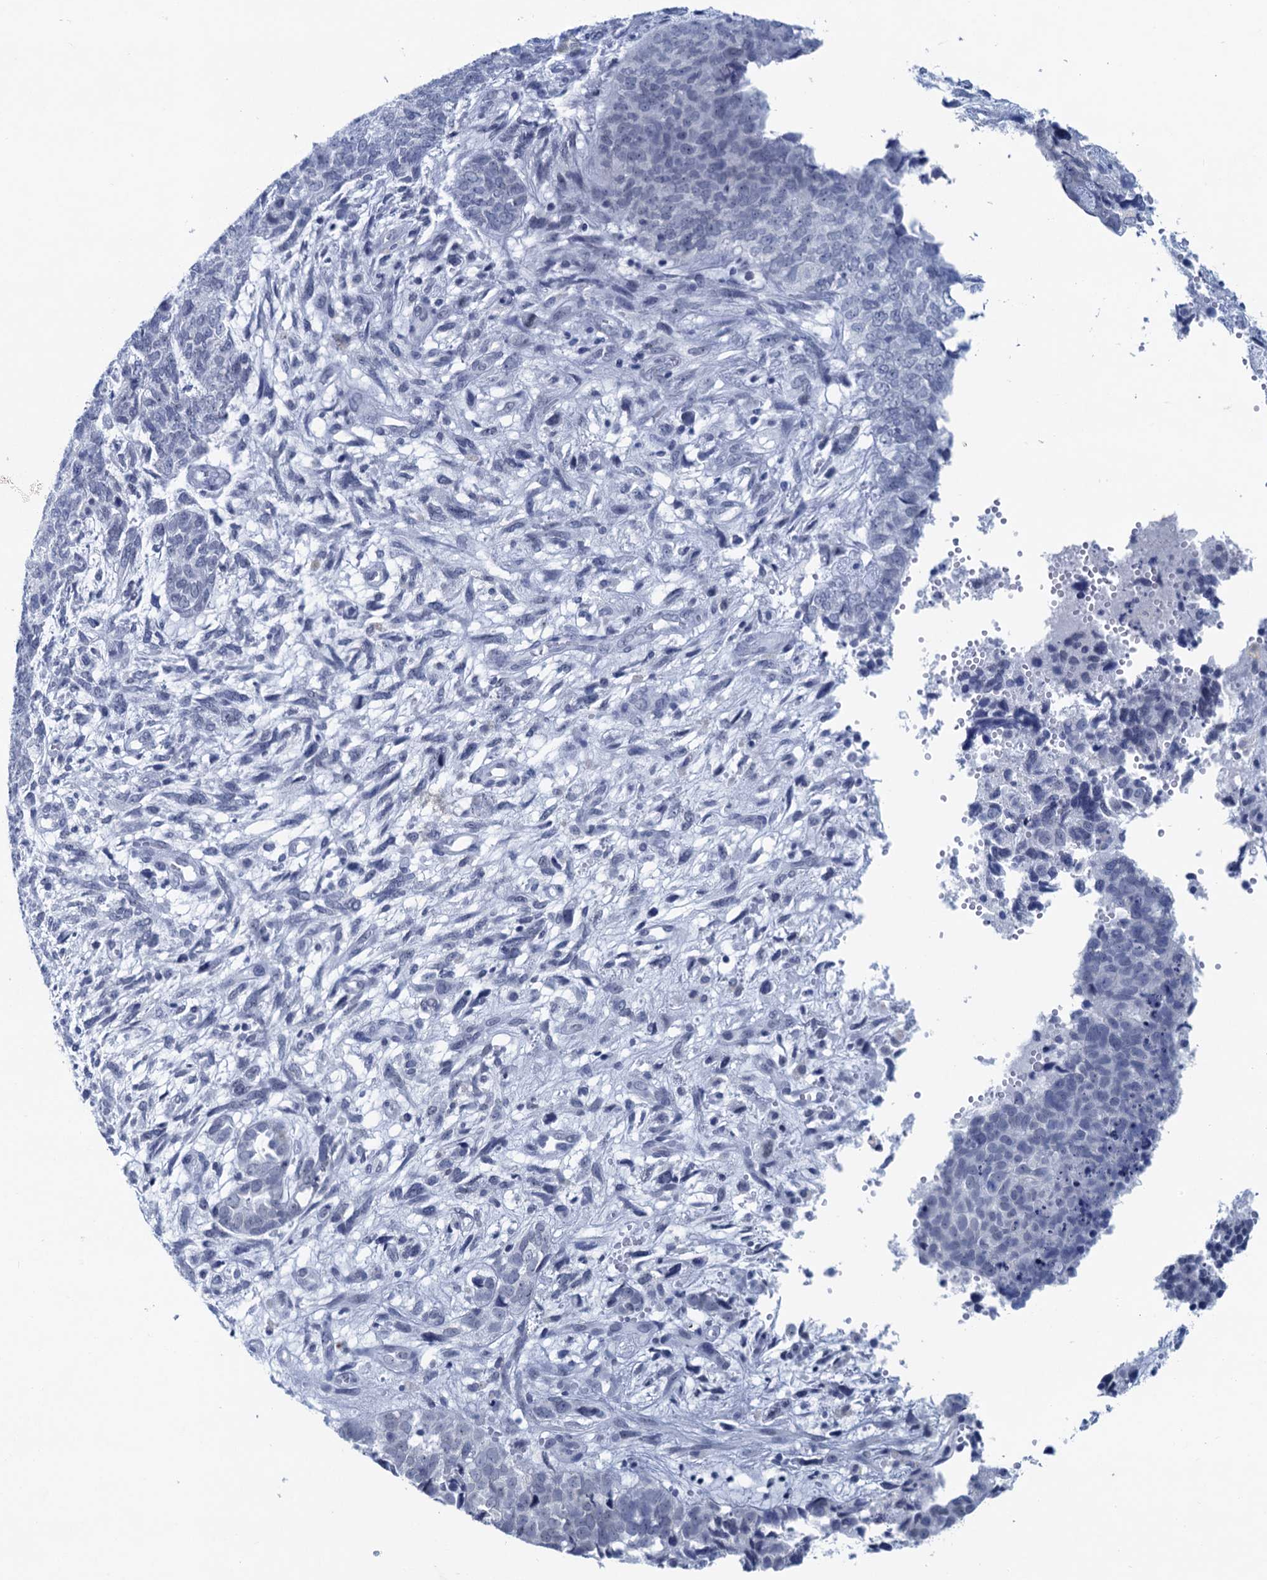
{"staining": {"intensity": "negative", "quantity": "none", "location": "none"}, "tissue": "cervical cancer", "cell_type": "Tumor cells", "image_type": "cancer", "snomed": [{"axis": "morphology", "description": "Squamous cell carcinoma, NOS"}, {"axis": "topography", "description": "Cervix"}], "caption": "Tumor cells are negative for protein expression in human cervical squamous cell carcinoma.", "gene": "HAPSTR1", "patient": {"sex": "female", "age": 63}}